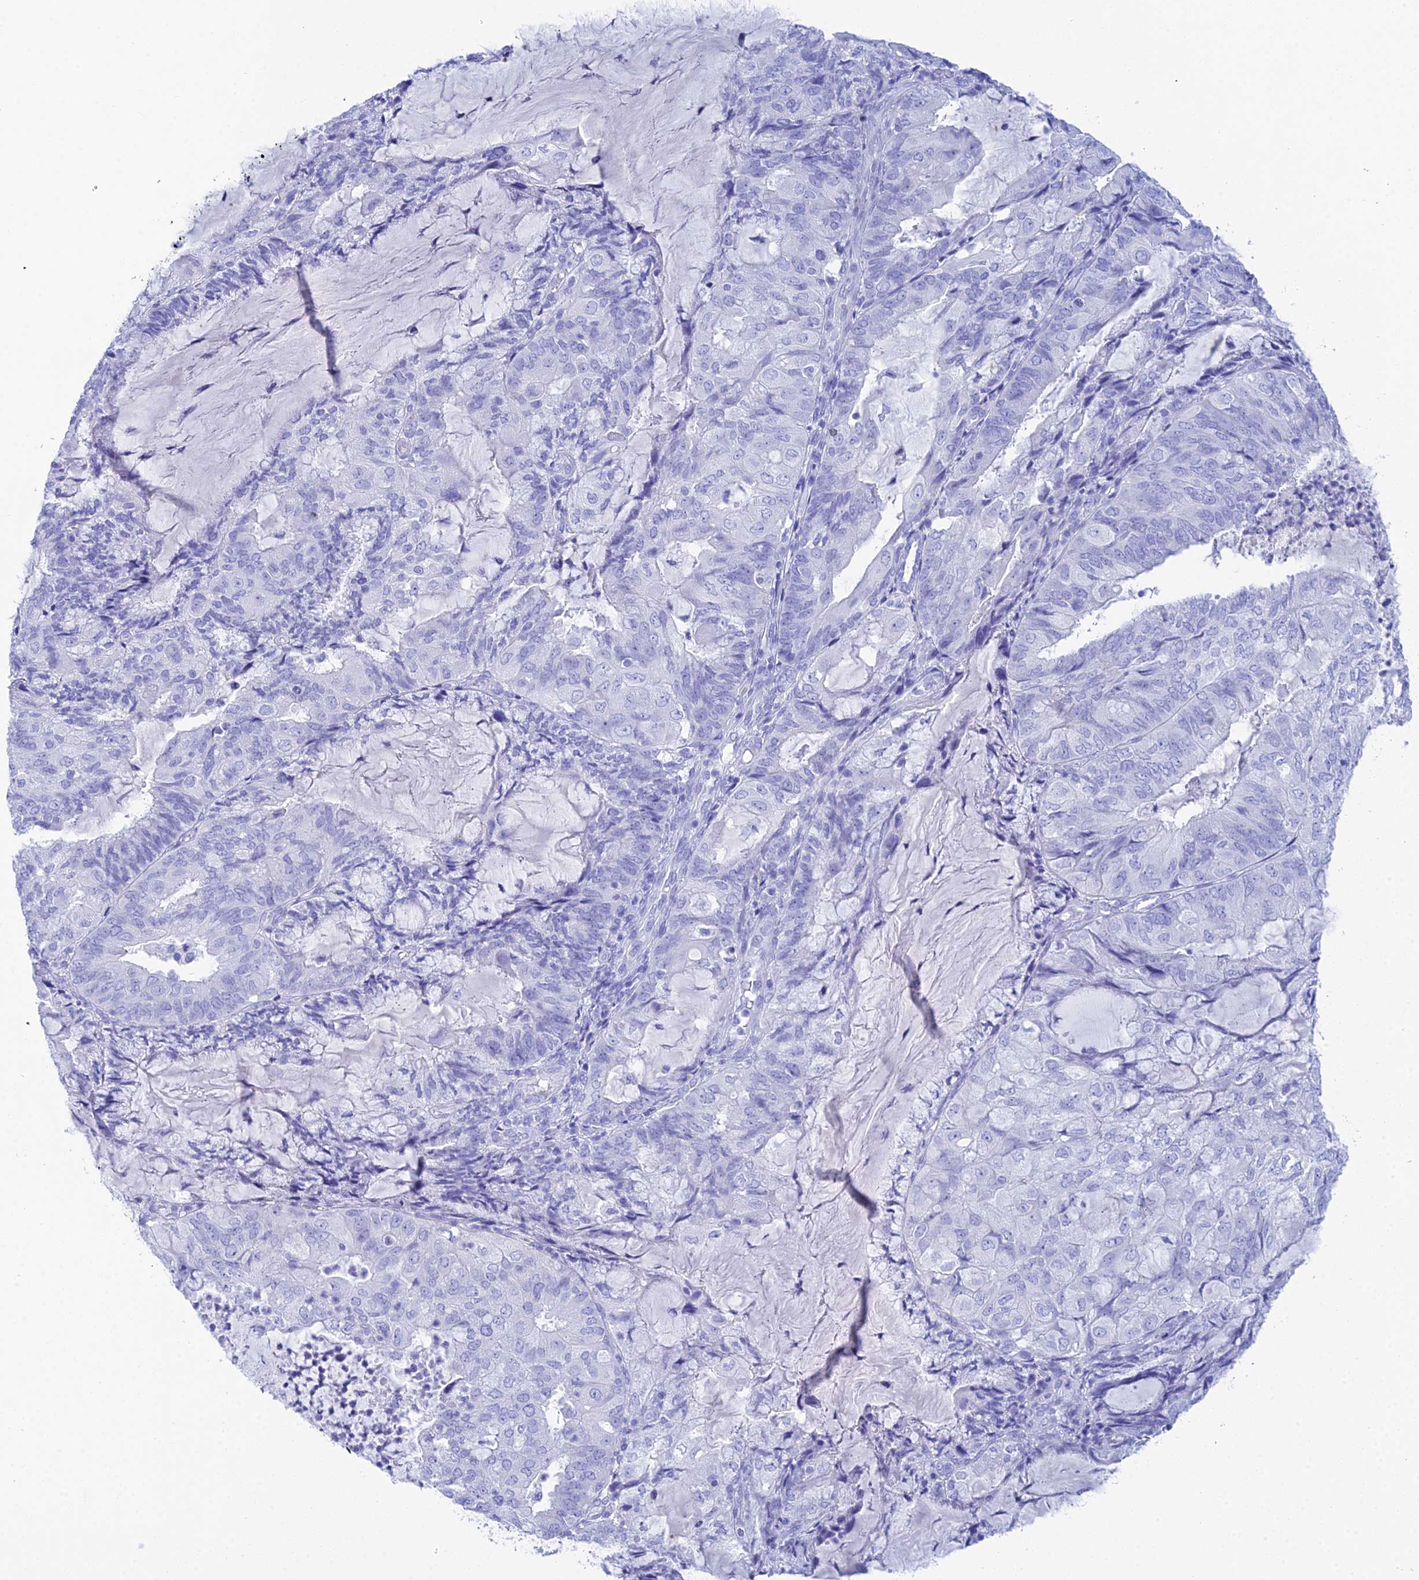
{"staining": {"intensity": "negative", "quantity": "none", "location": "none"}, "tissue": "endometrial cancer", "cell_type": "Tumor cells", "image_type": "cancer", "snomed": [{"axis": "morphology", "description": "Adenocarcinoma, NOS"}, {"axis": "topography", "description": "Endometrium"}], "caption": "This micrograph is of endometrial cancer stained with IHC to label a protein in brown with the nuclei are counter-stained blue. There is no positivity in tumor cells.", "gene": "REG1A", "patient": {"sex": "female", "age": 81}}